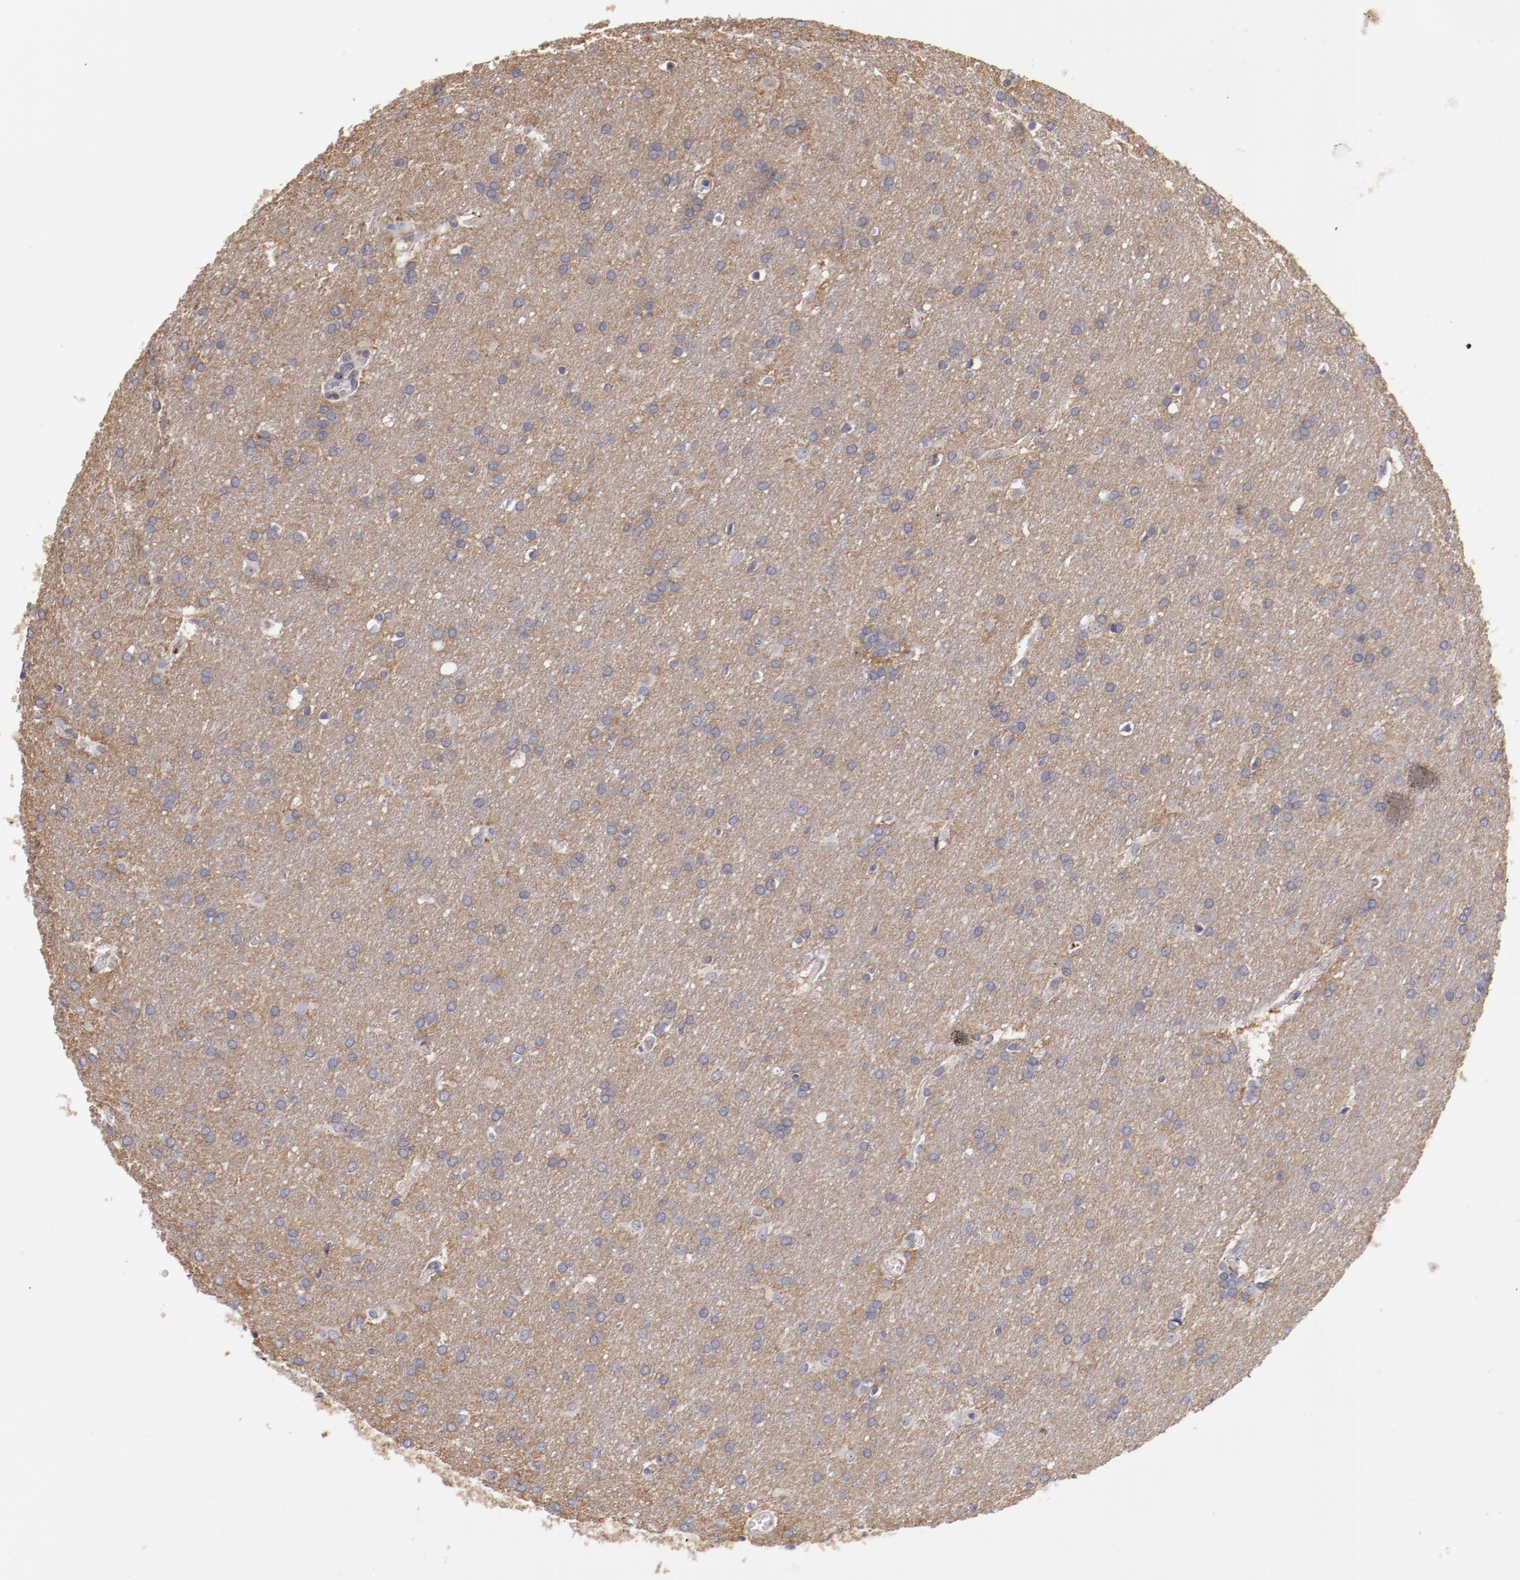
{"staining": {"intensity": "negative", "quantity": "none", "location": "none"}, "tissue": "glioma", "cell_type": "Tumor cells", "image_type": "cancer", "snomed": [{"axis": "morphology", "description": "Glioma, malignant, Low grade"}, {"axis": "topography", "description": "Brain"}], "caption": "IHC of malignant glioma (low-grade) exhibits no expression in tumor cells.", "gene": "MBL2", "patient": {"sex": "female", "age": 32}}